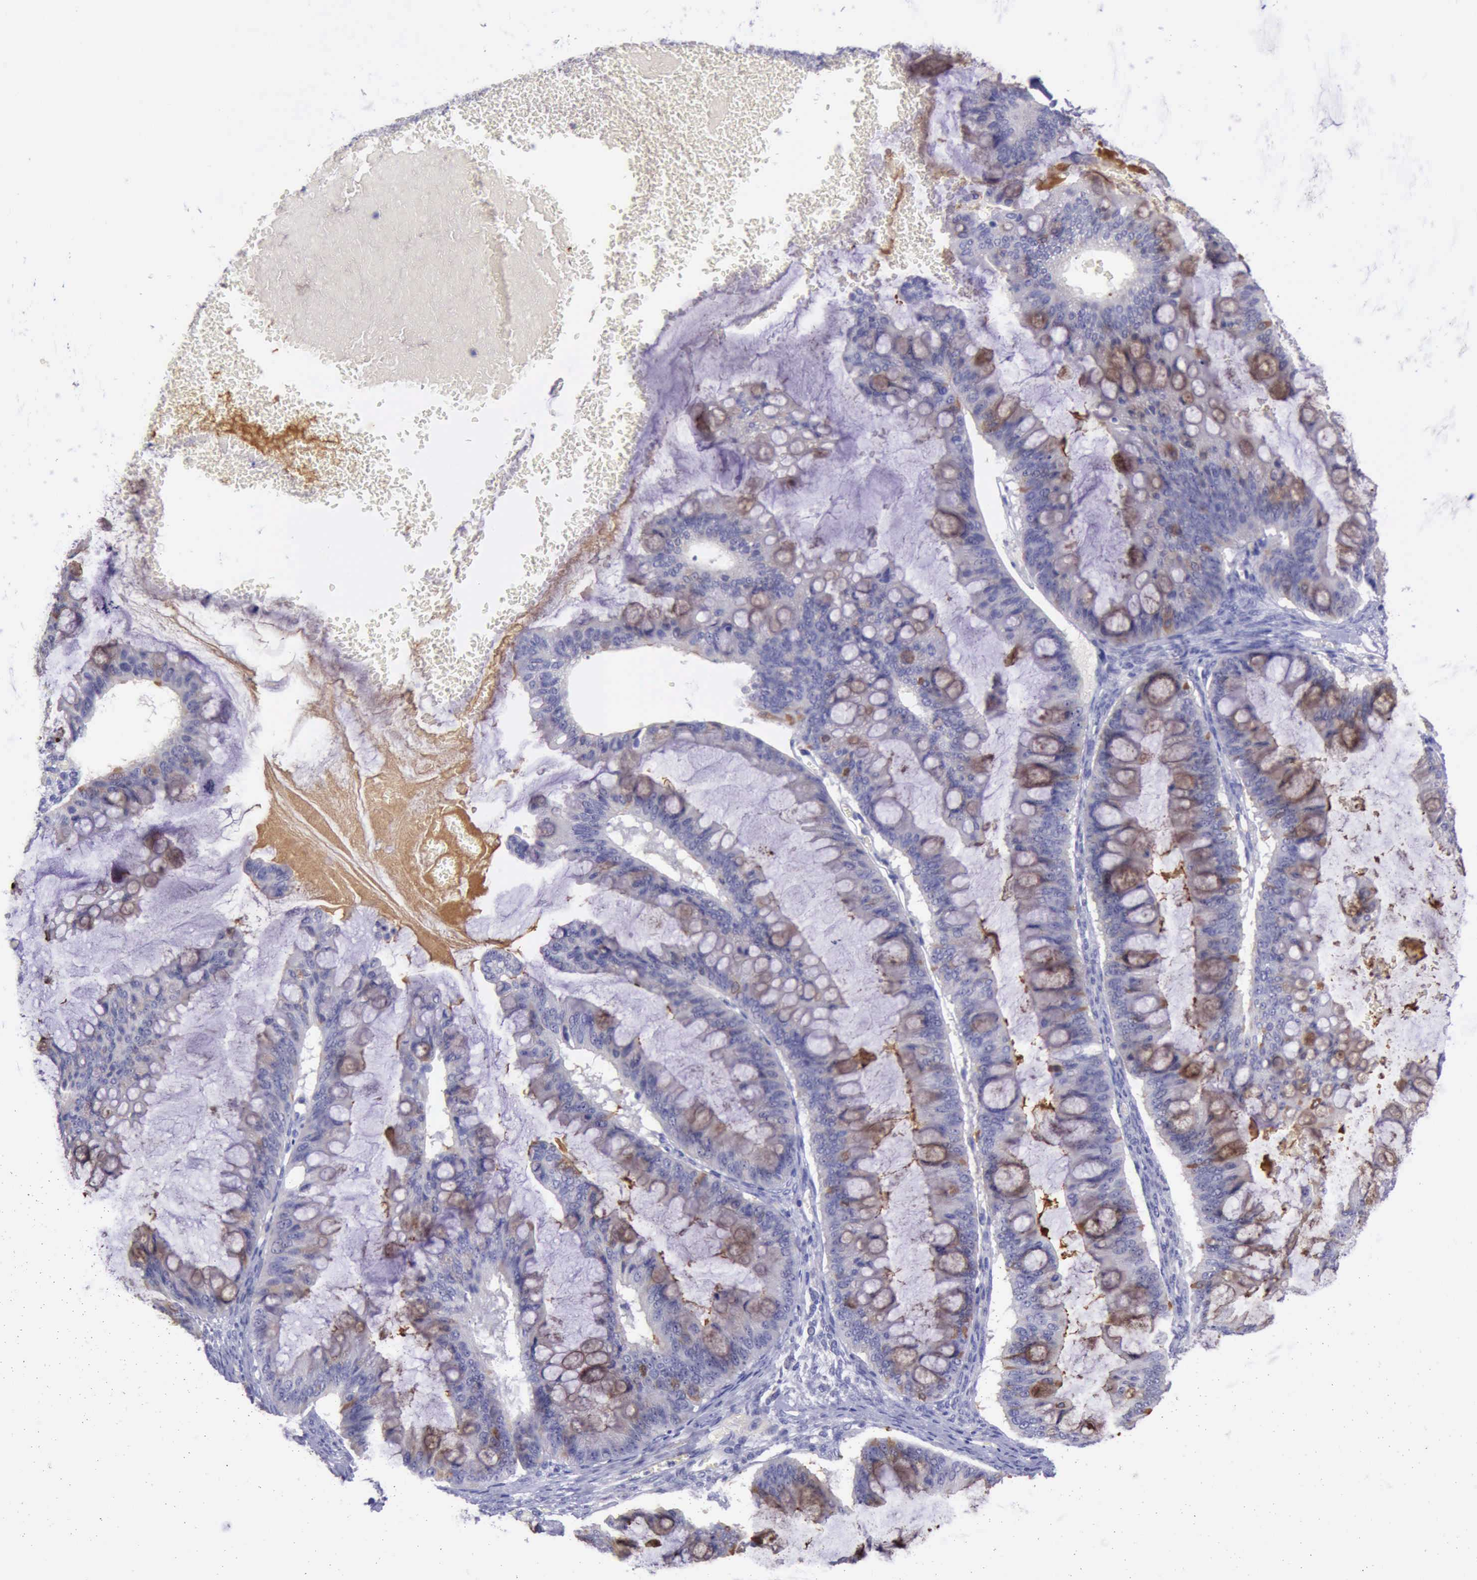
{"staining": {"intensity": "moderate", "quantity": "<25%", "location": "cytoplasmic/membranous"}, "tissue": "ovarian cancer", "cell_type": "Tumor cells", "image_type": "cancer", "snomed": [{"axis": "morphology", "description": "Cystadenocarcinoma, mucinous, NOS"}, {"axis": "topography", "description": "Ovary"}], "caption": "This image demonstrates immunohistochemistry (IHC) staining of mucinous cystadenocarcinoma (ovarian), with low moderate cytoplasmic/membranous staining in about <25% of tumor cells.", "gene": "LRFN5", "patient": {"sex": "female", "age": 73}}